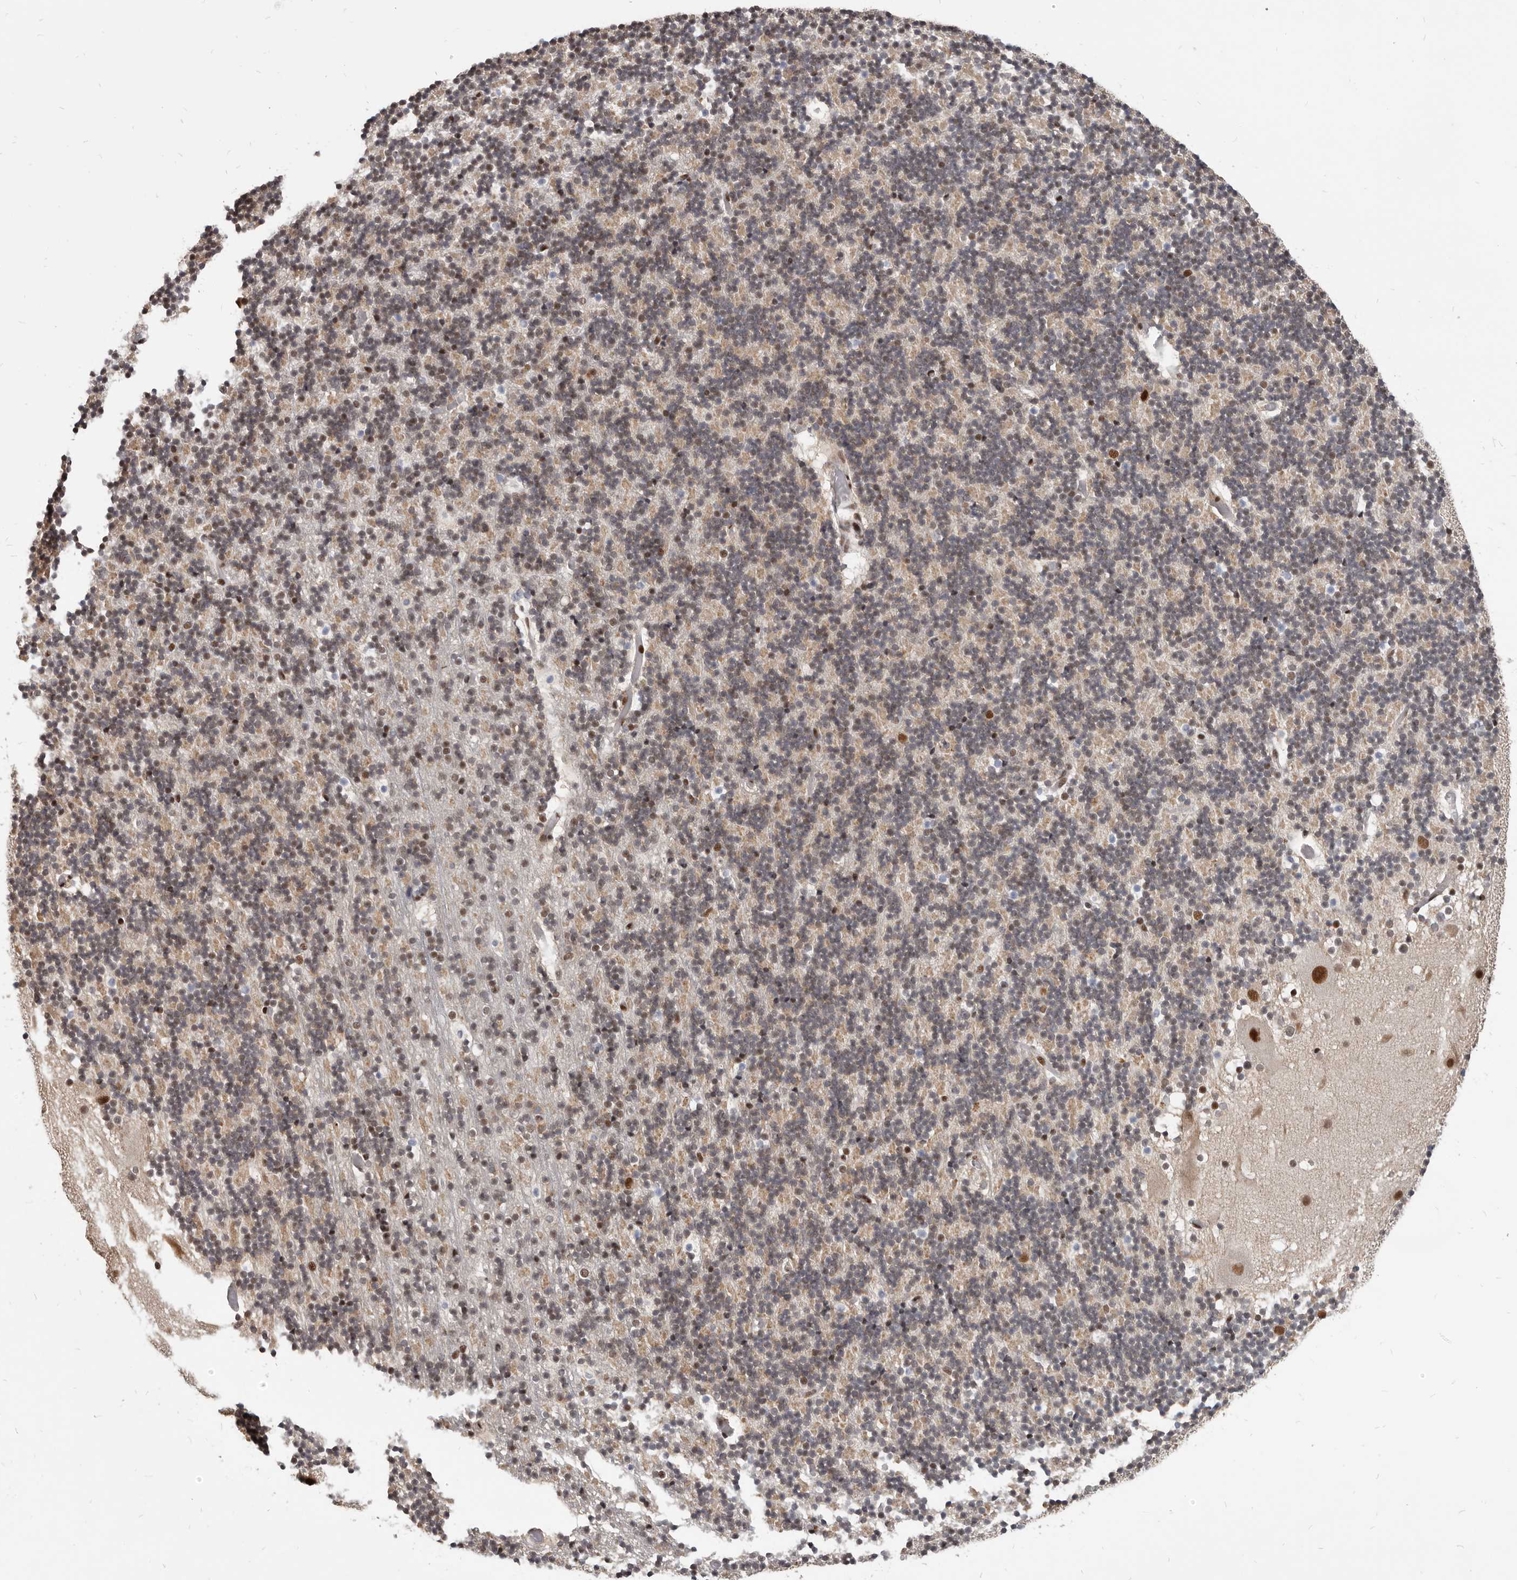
{"staining": {"intensity": "weak", "quantity": "25%-75%", "location": "cytoplasmic/membranous,nuclear"}, "tissue": "cerebellum", "cell_type": "Cells in granular layer", "image_type": "normal", "snomed": [{"axis": "morphology", "description": "Normal tissue, NOS"}, {"axis": "topography", "description": "Cerebellum"}], "caption": "The histopathology image demonstrates a brown stain indicating the presence of a protein in the cytoplasmic/membranous,nuclear of cells in granular layer in cerebellum. (Stains: DAB in brown, nuclei in blue, Microscopy: brightfield microscopy at high magnification).", "gene": "ATF5", "patient": {"sex": "male", "age": 57}}